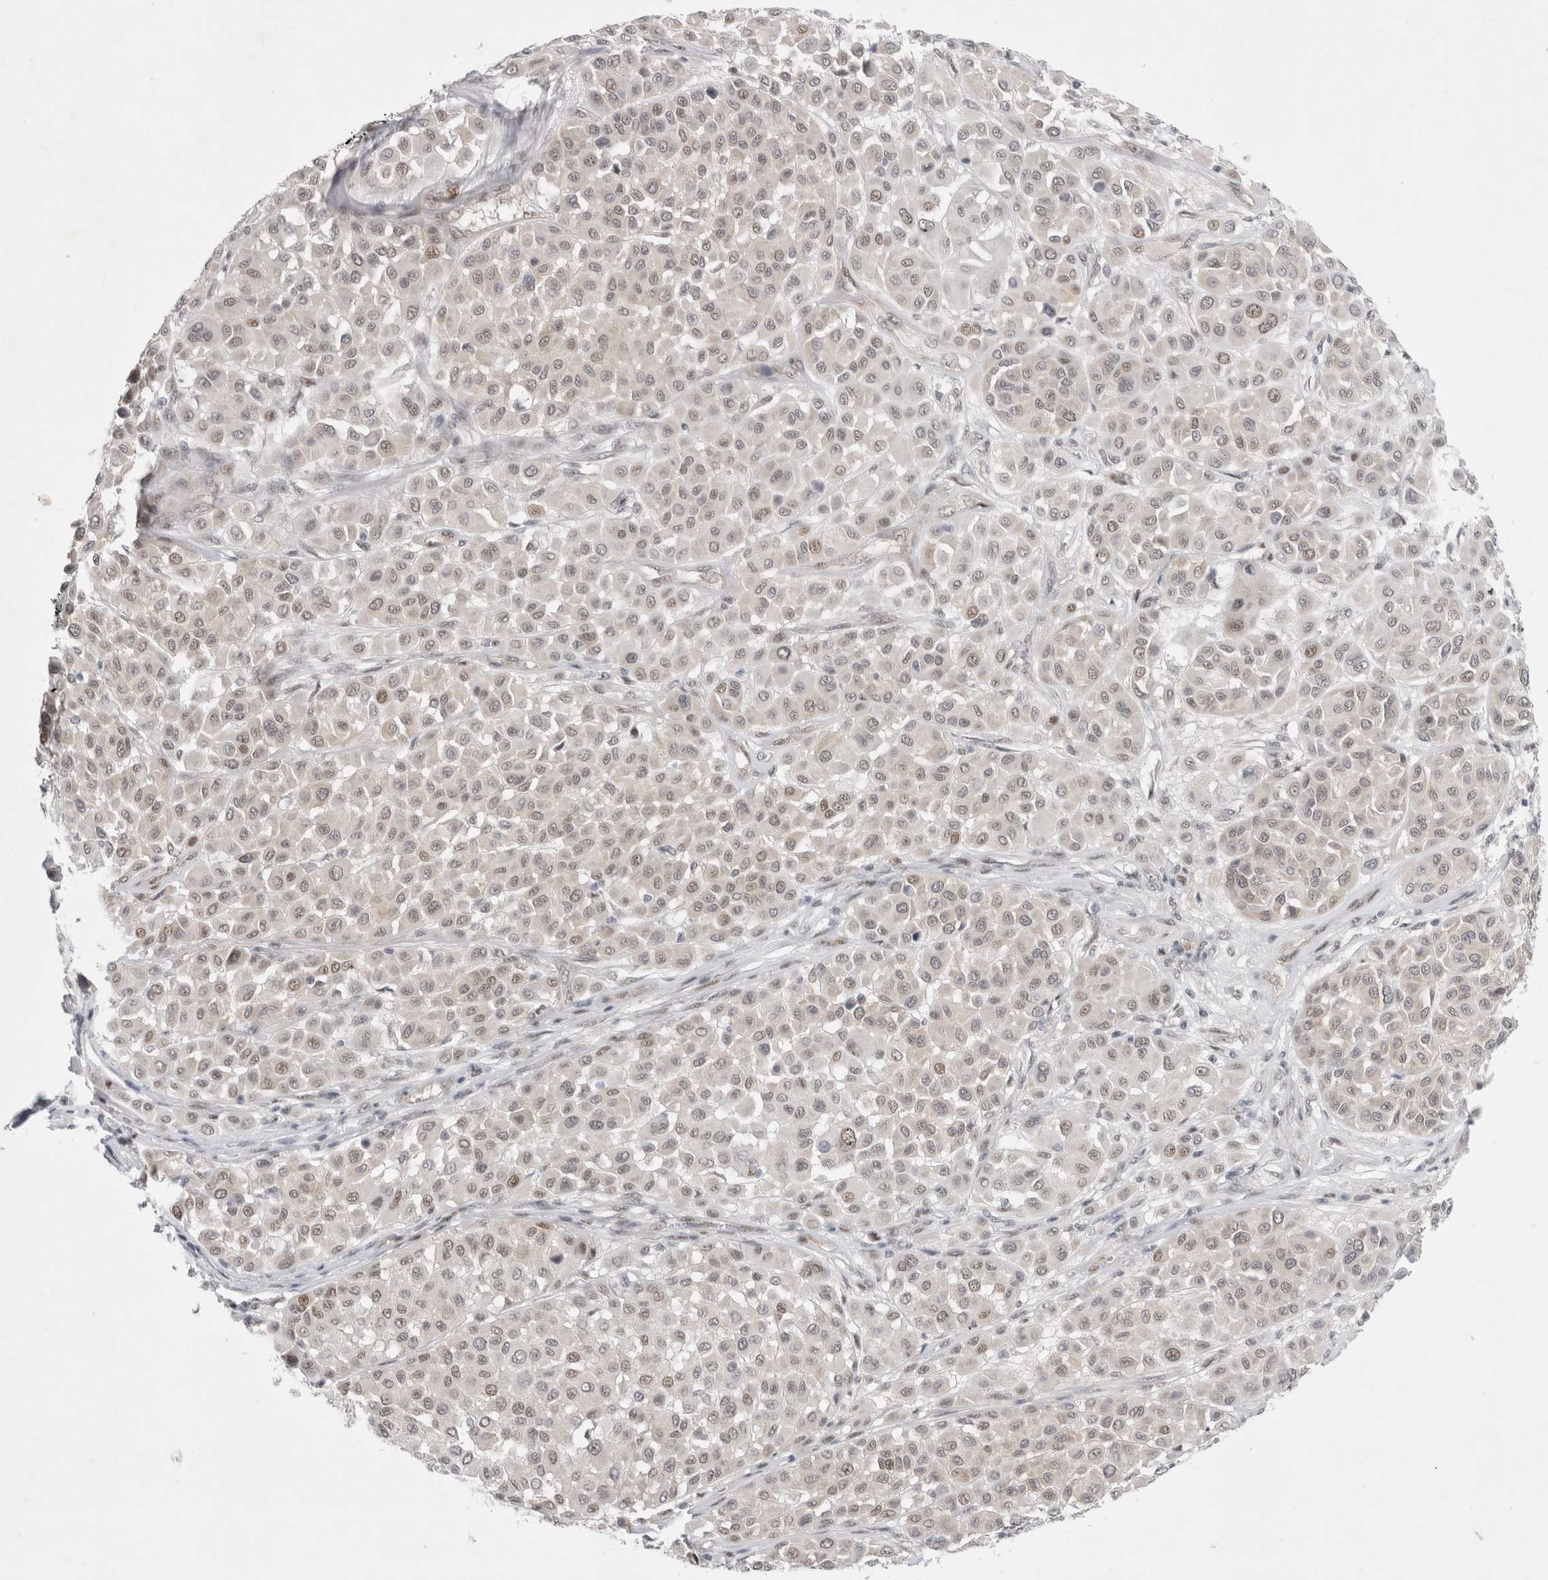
{"staining": {"intensity": "weak", "quantity": ">75%", "location": "nuclear"}, "tissue": "melanoma", "cell_type": "Tumor cells", "image_type": "cancer", "snomed": [{"axis": "morphology", "description": "Malignant melanoma, Metastatic site"}, {"axis": "topography", "description": "Soft tissue"}], "caption": "Protein staining of melanoma tissue displays weak nuclear positivity in about >75% of tumor cells.", "gene": "WIPF2", "patient": {"sex": "male", "age": 41}}